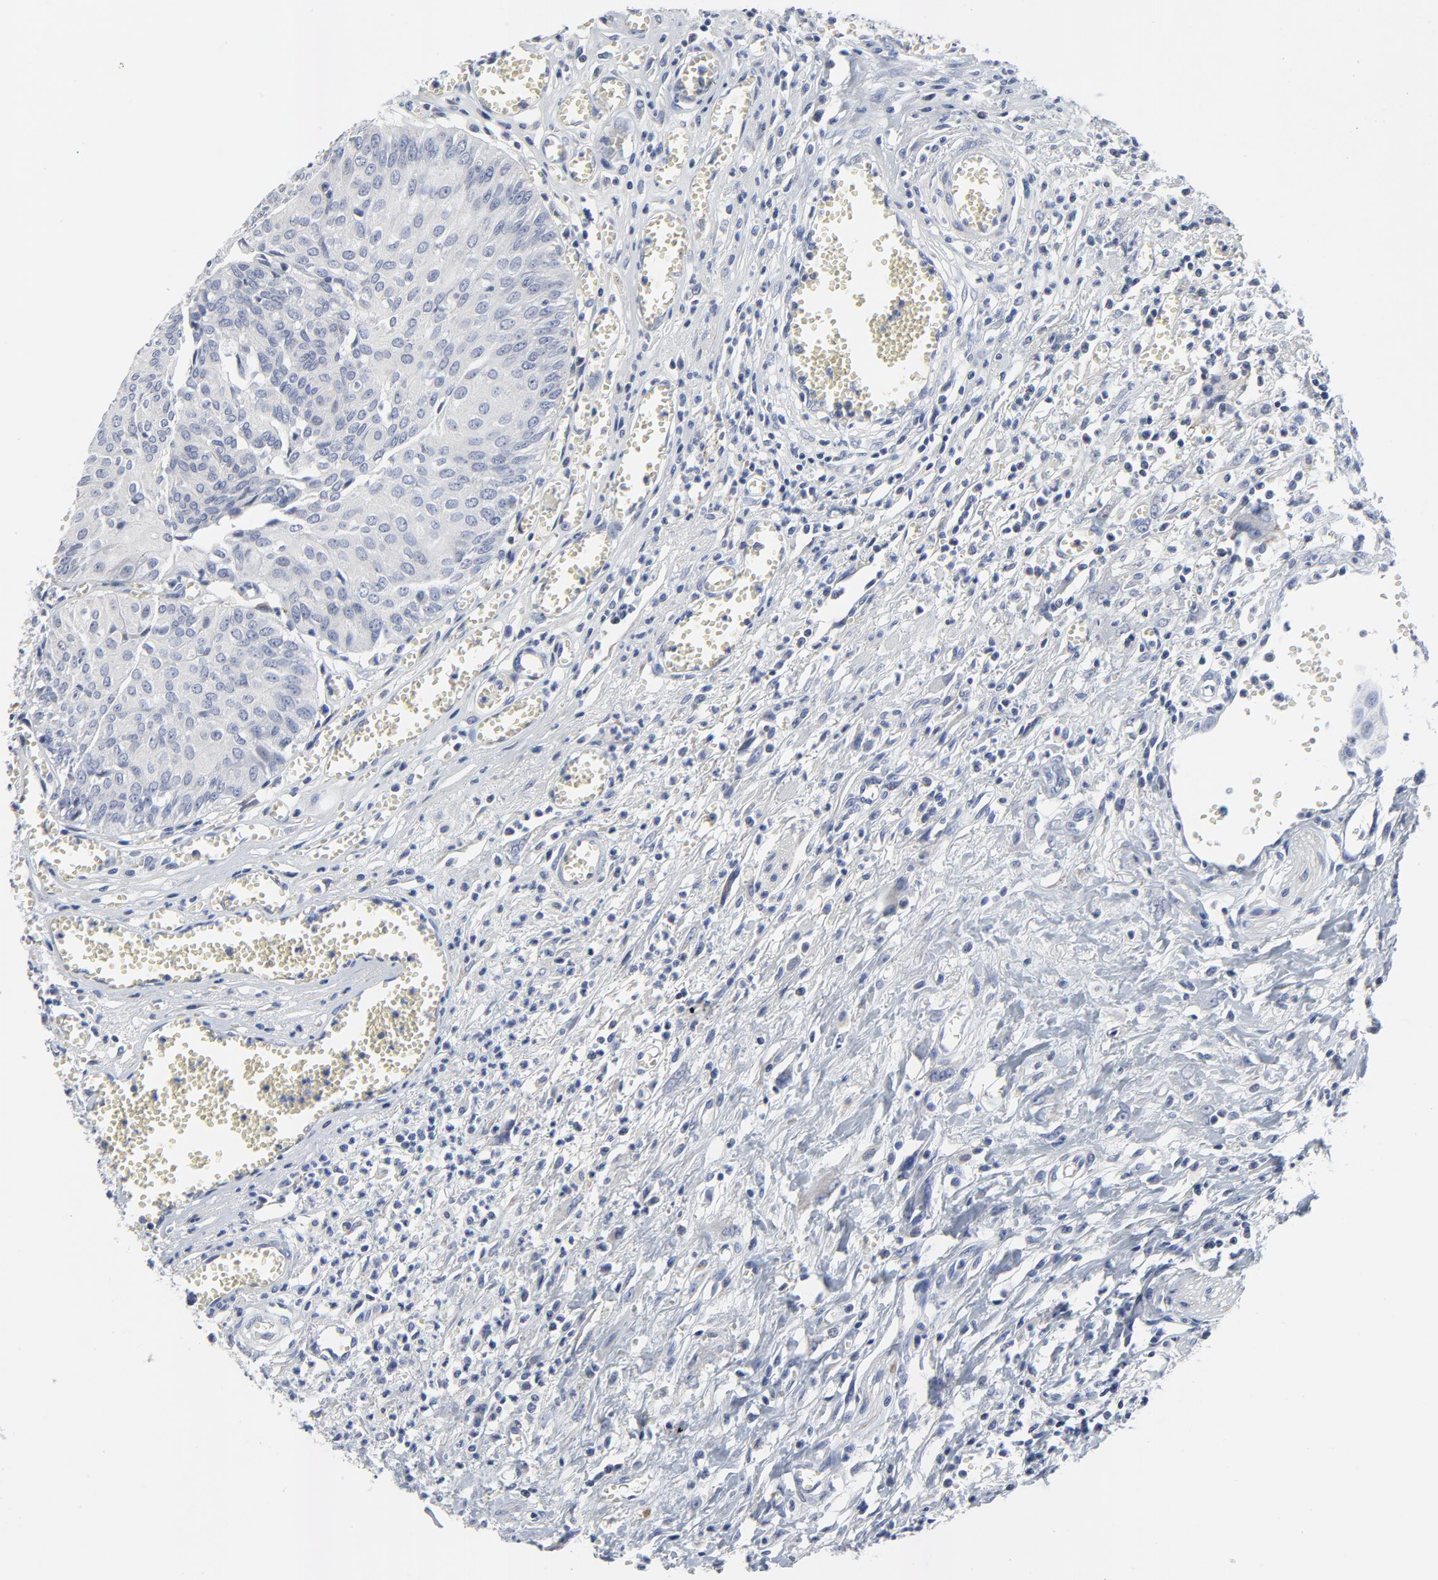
{"staining": {"intensity": "negative", "quantity": "none", "location": "none"}, "tissue": "urothelial cancer", "cell_type": "Tumor cells", "image_type": "cancer", "snomed": [{"axis": "morphology", "description": "Urothelial carcinoma, High grade"}, {"axis": "topography", "description": "Urinary bladder"}], "caption": "Urothelial carcinoma (high-grade) stained for a protein using immunohistochemistry shows no expression tumor cells.", "gene": "NLGN3", "patient": {"sex": "male", "age": 66}}